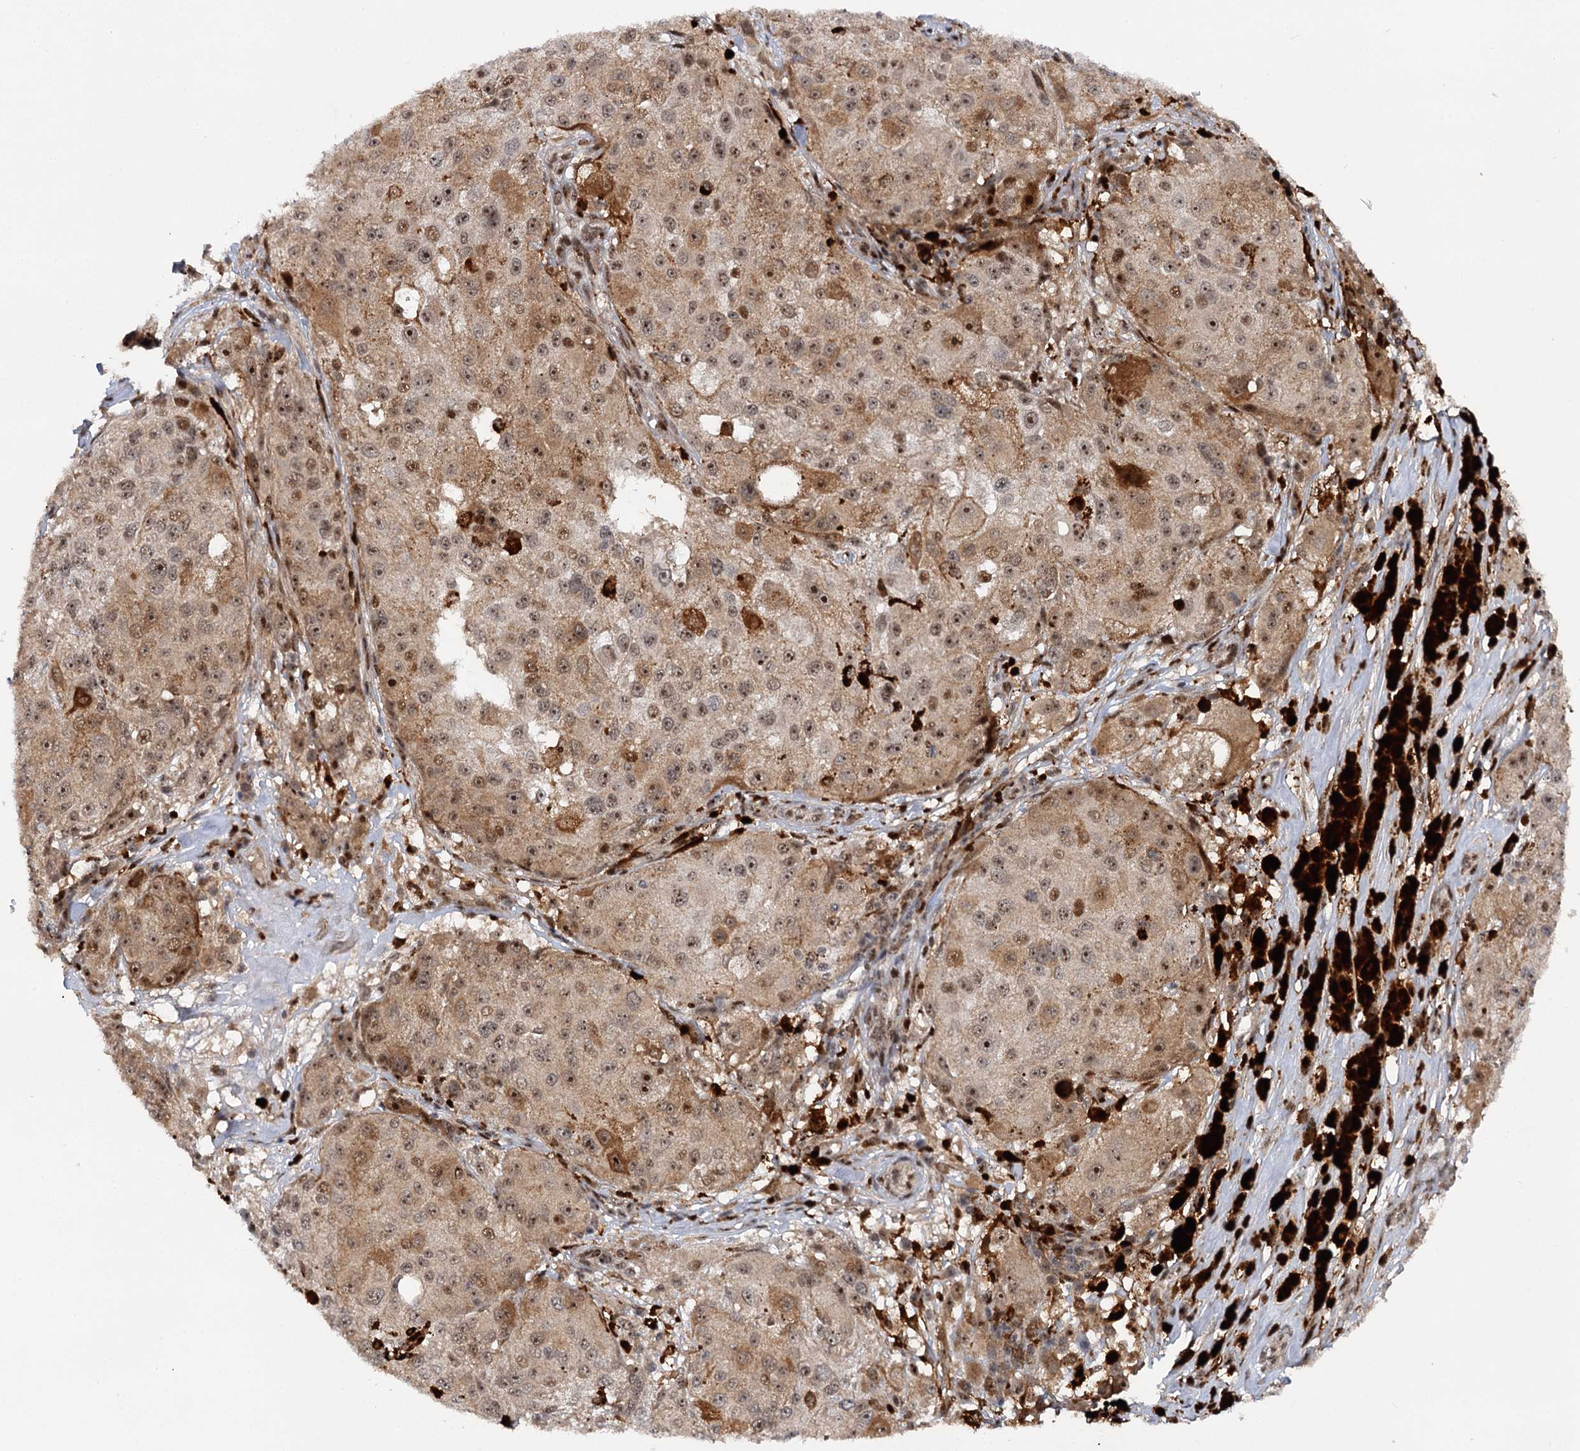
{"staining": {"intensity": "moderate", "quantity": ">75%", "location": "cytoplasmic/membranous,nuclear"}, "tissue": "melanoma", "cell_type": "Tumor cells", "image_type": "cancer", "snomed": [{"axis": "morphology", "description": "Necrosis, NOS"}, {"axis": "morphology", "description": "Malignant melanoma, NOS"}, {"axis": "topography", "description": "Skin"}], "caption": "There is medium levels of moderate cytoplasmic/membranous and nuclear positivity in tumor cells of malignant melanoma, as demonstrated by immunohistochemical staining (brown color).", "gene": "BUD13", "patient": {"sex": "female", "age": 87}}